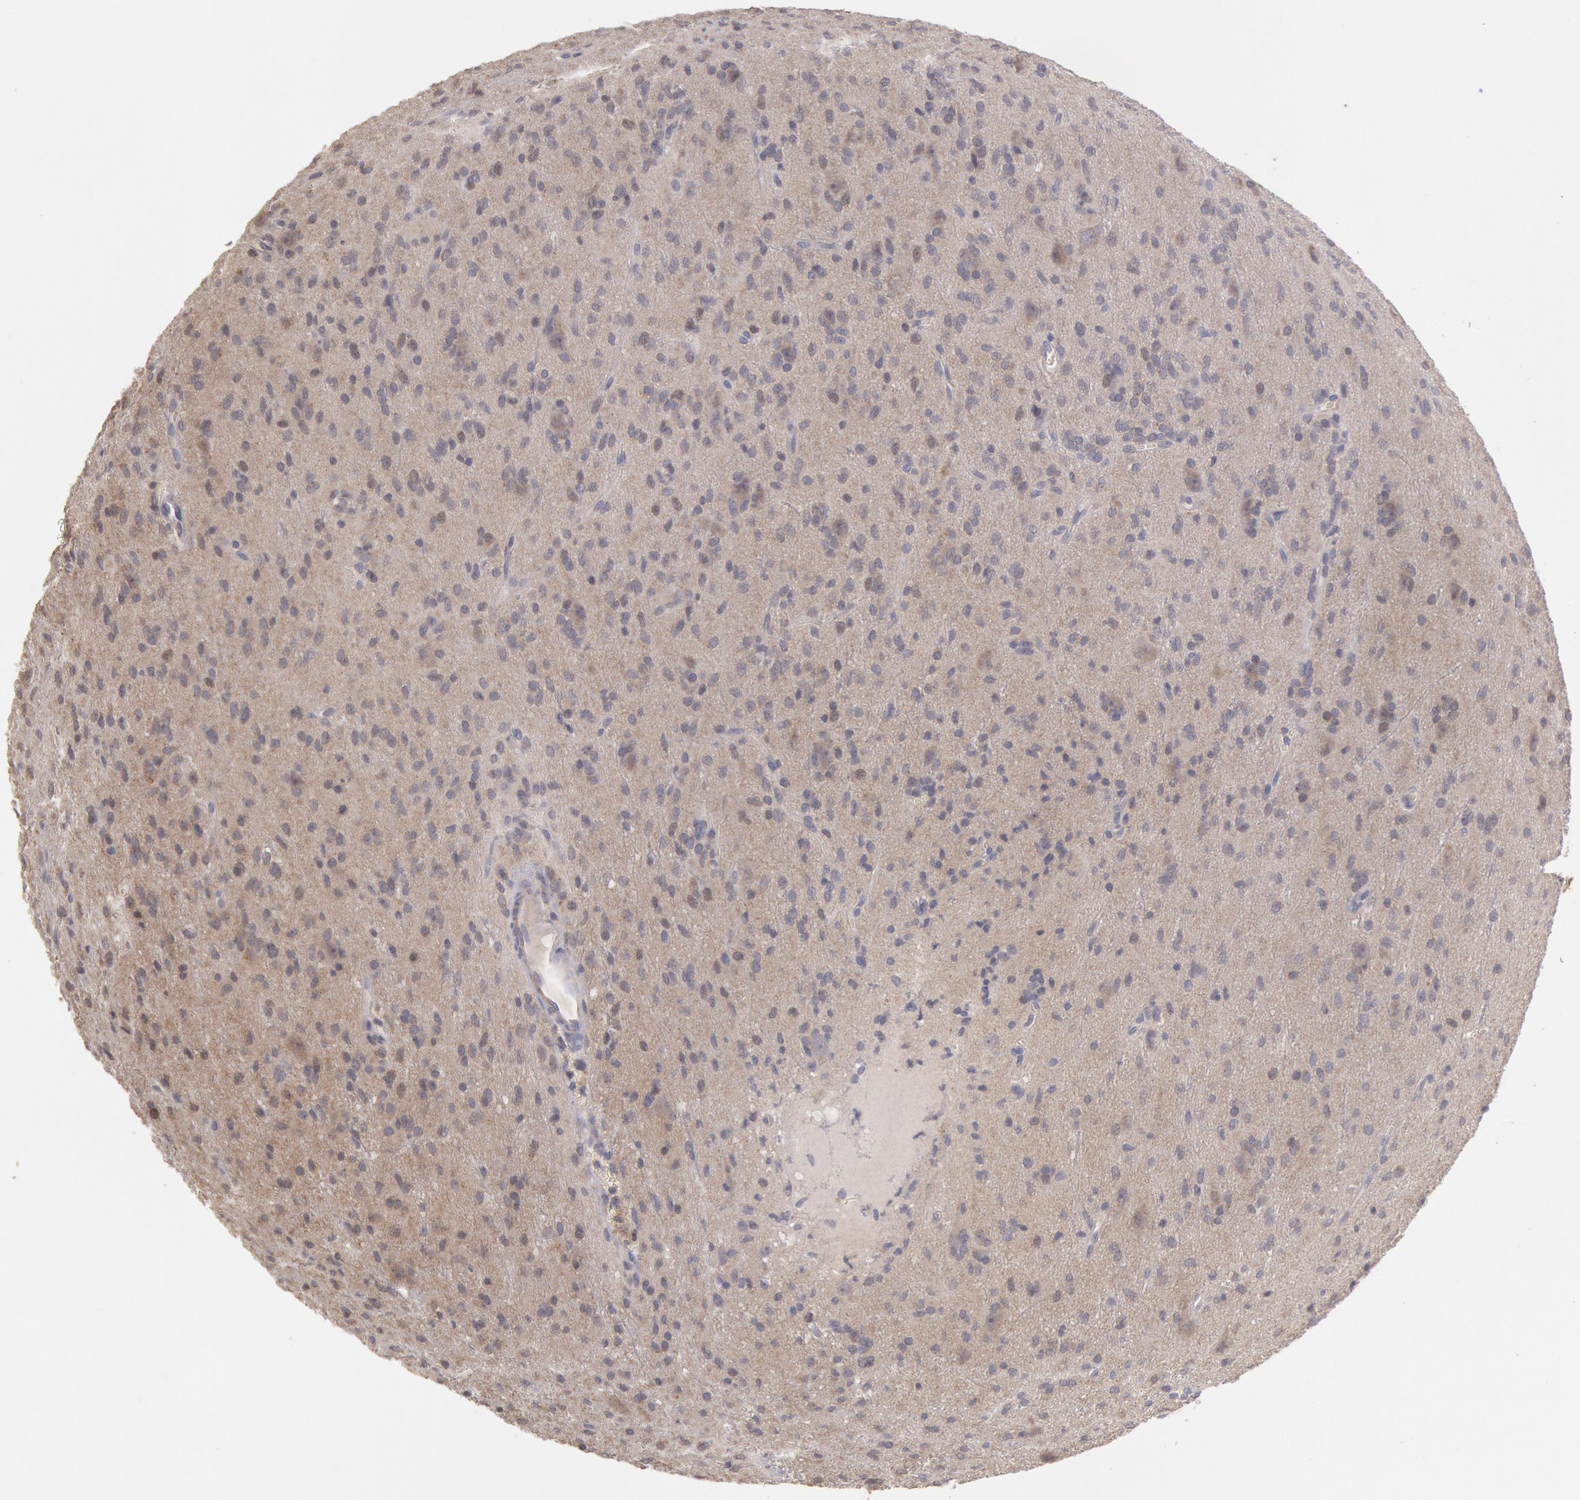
{"staining": {"intensity": "weak", "quantity": "<25%", "location": "cytoplasmic/membranous"}, "tissue": "glioma", "cell_type": "Tumor cells", "image_type": "cancer", "snomed": [{"axis": "morphology", "description": "Glioma, malignant, Low grade"}, {"axis": "topography", "description": "Brain"}], "caption": "High power microscopy photomicrograph of an immunohistochemistry image of glioma, revealing no significant expression in tumor cells.", "gene": "PLA2G6", "patient": {"sex": "female", "age": 15}}